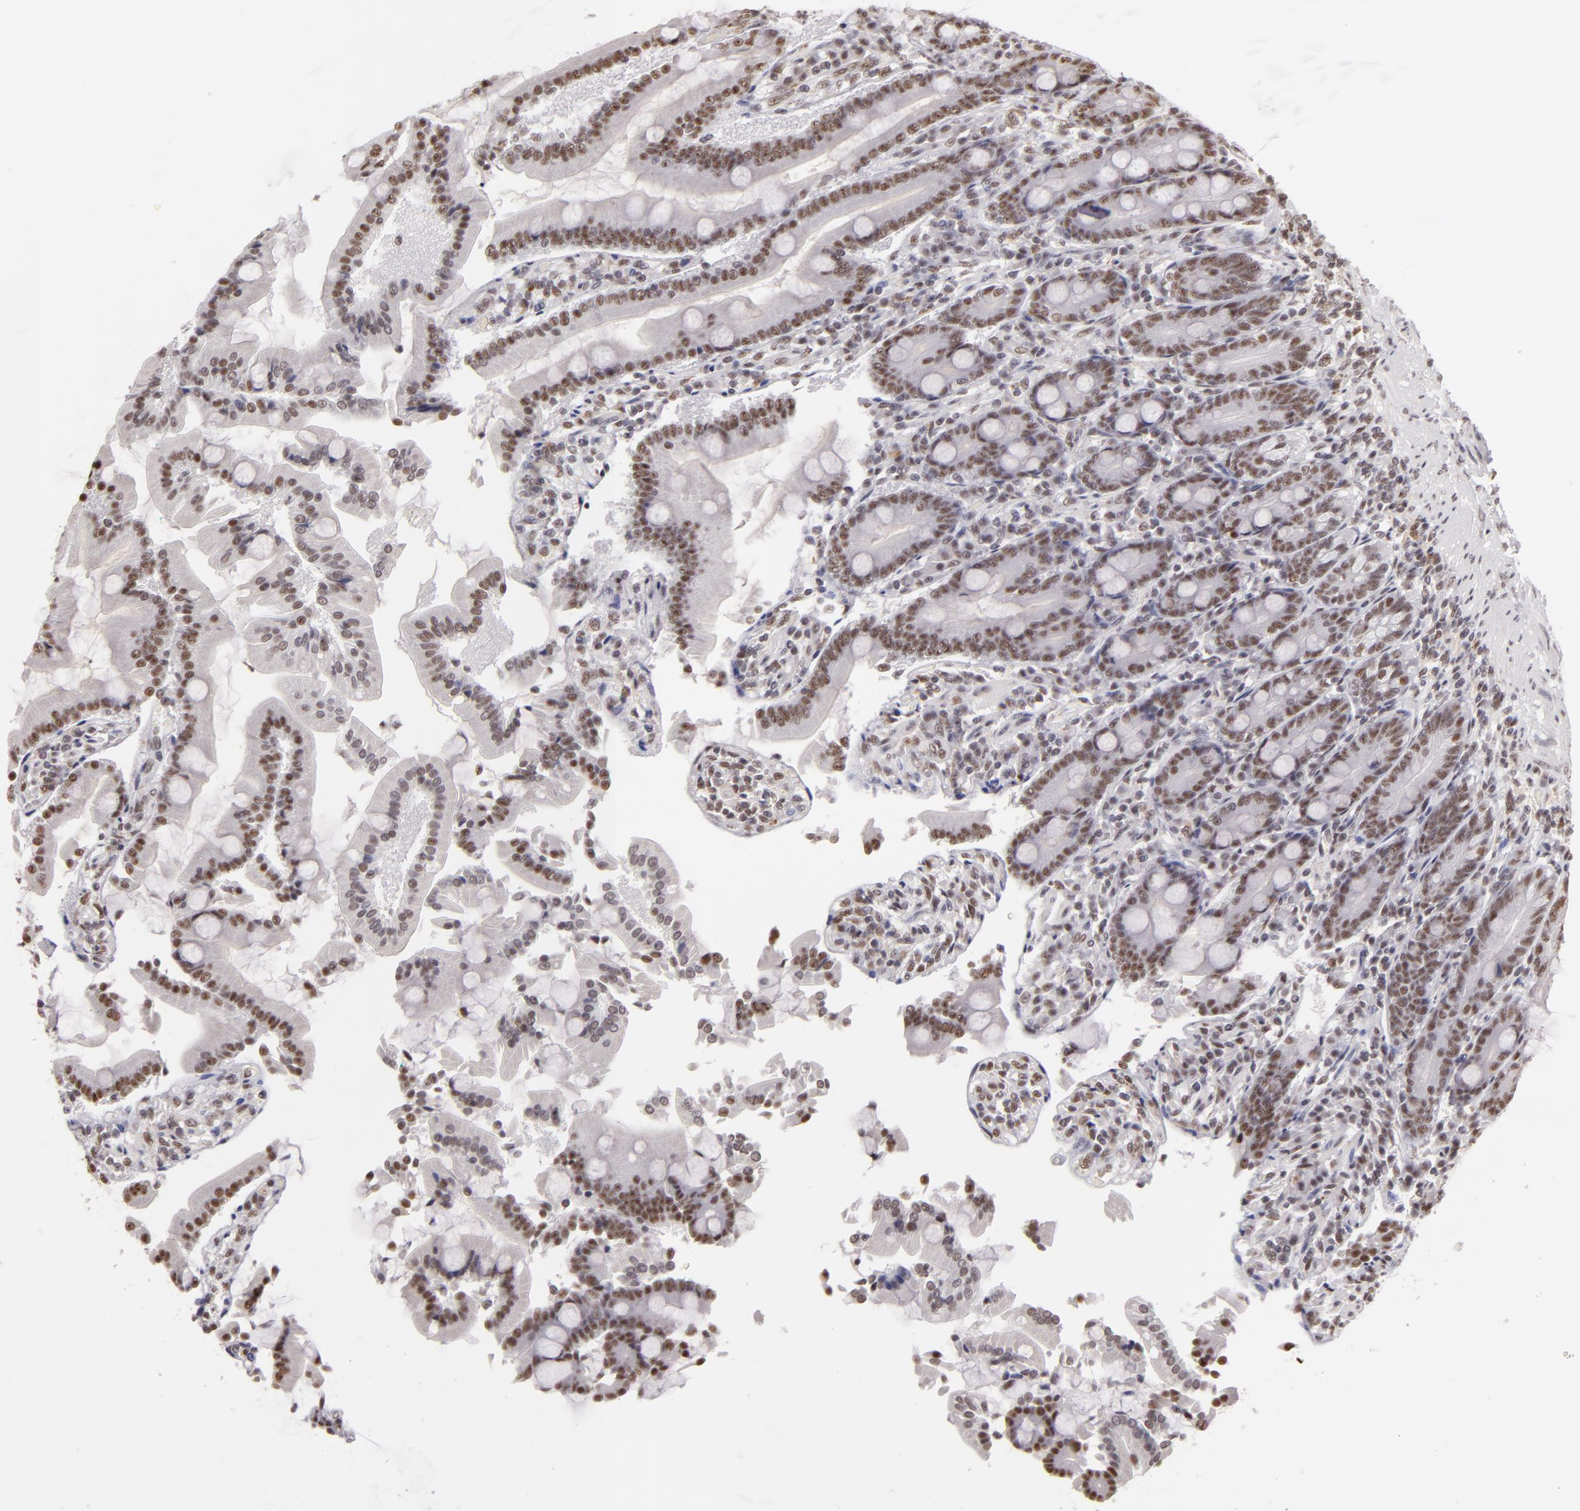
{"staining": {"intensity": "moderate", "quantity": ">75%", "location": "nuclear"}, "tissue": "duodenum", "cell_type": "Glandular cells", "image_type": "normal", "snomed": [{"axis": "morphology", "description": "Normal tissue, NOS"}, {"axis": "topography", "description": "Duodenum"}], "caption": "The immunohistochemical stain highlights moderate nuclear expression in glandular cells of normal duodenum.", "gene": "INTS6", "patient": {"sex": "female", "age": 64}}